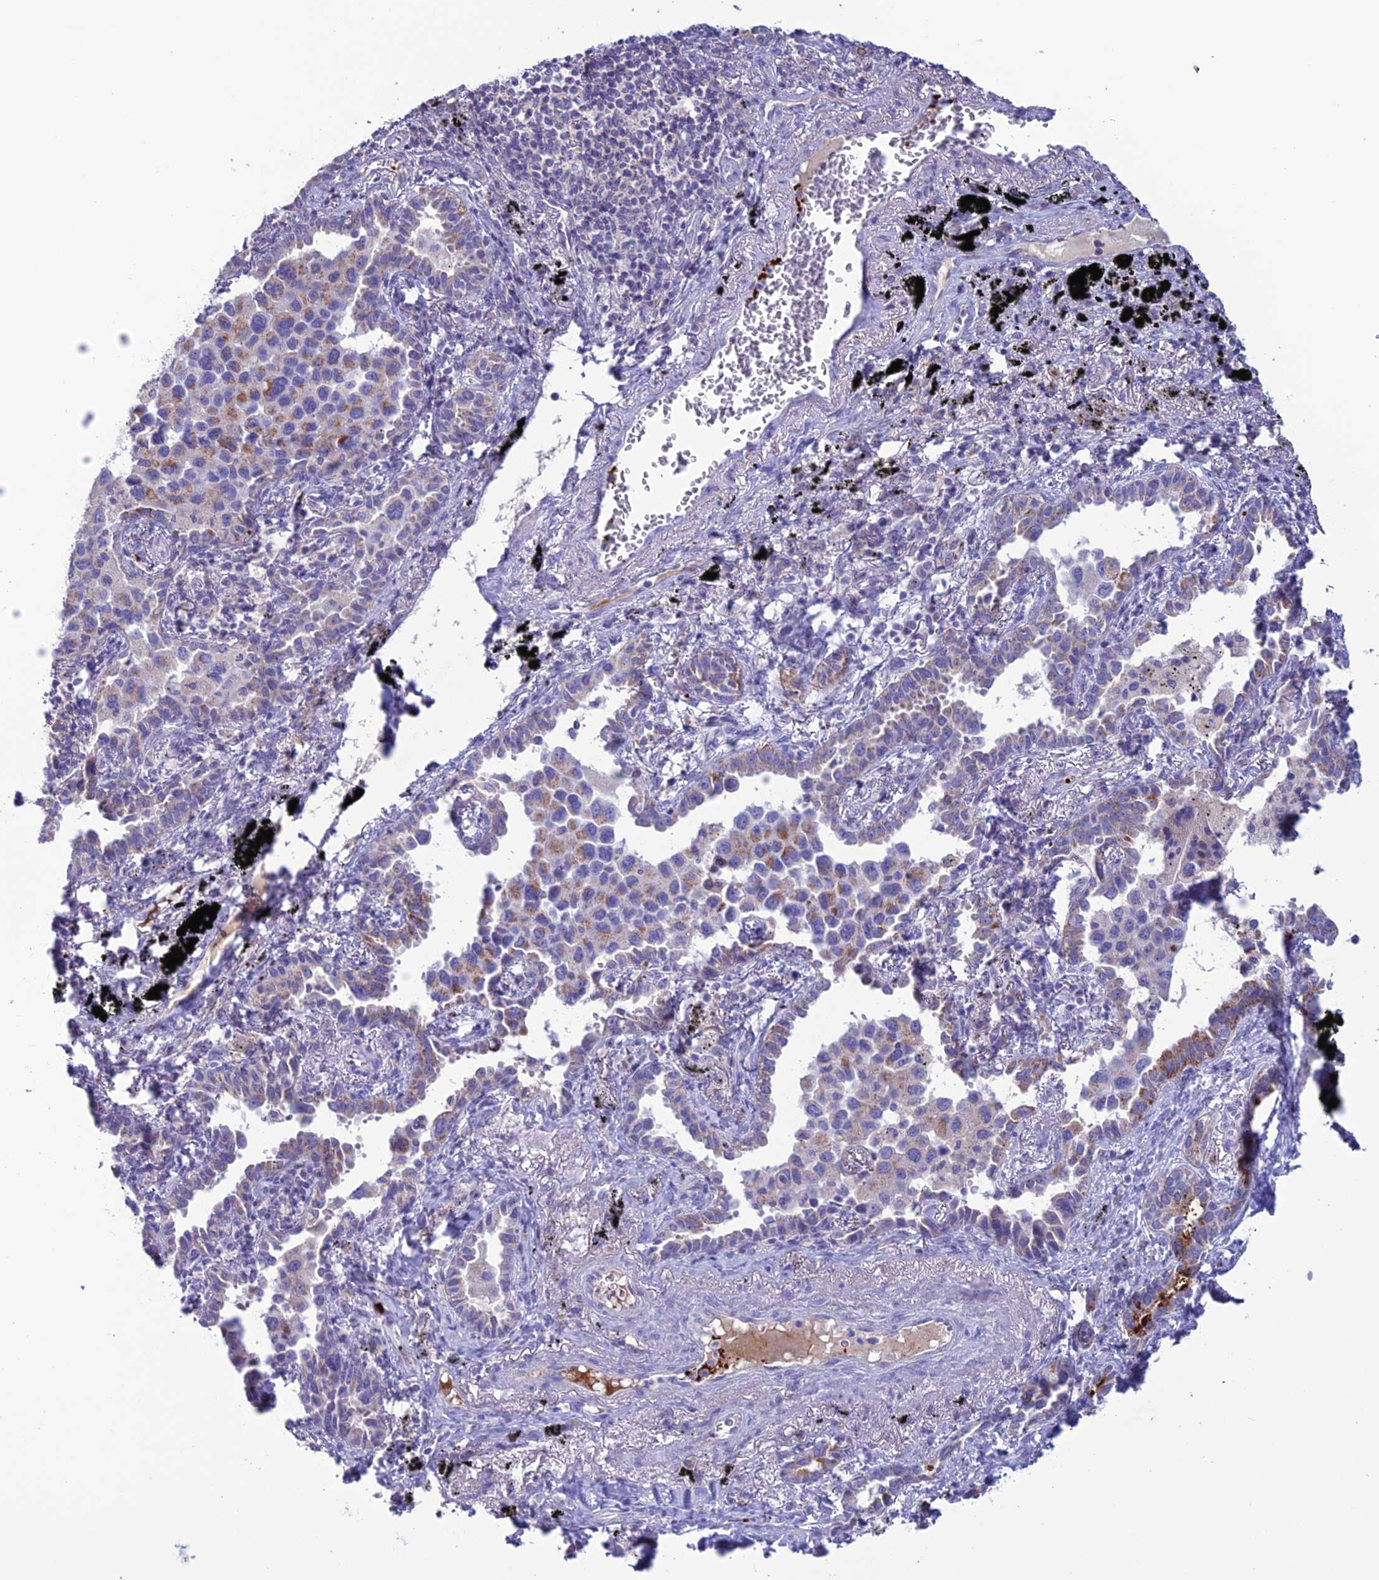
{"staining": {"intensity": "moderate", "quantity": "25%-75%", "location": "cytoplasmic/membranous"}, "tissue": "lung cancer", "cell_type": "Tumor cells", "image_type": "cancer", "snomed": [{"axis": "morphology", "description": "Adenocarcinoma, NOS"}, {"axis": "topography", "description": "Lung"}], "caption": "High-magnification brightfield microscopy of adenocarcinoma (lung) stained with DAB (brown) and counterstained with hematoxylin (blue). tumor cells exhibit moderate cytoplasmic/membranous positivity is seen in approximately25%-75% of cells.", "gene": "C21orf140", "patient": {"sex": "male", "age": 67}}